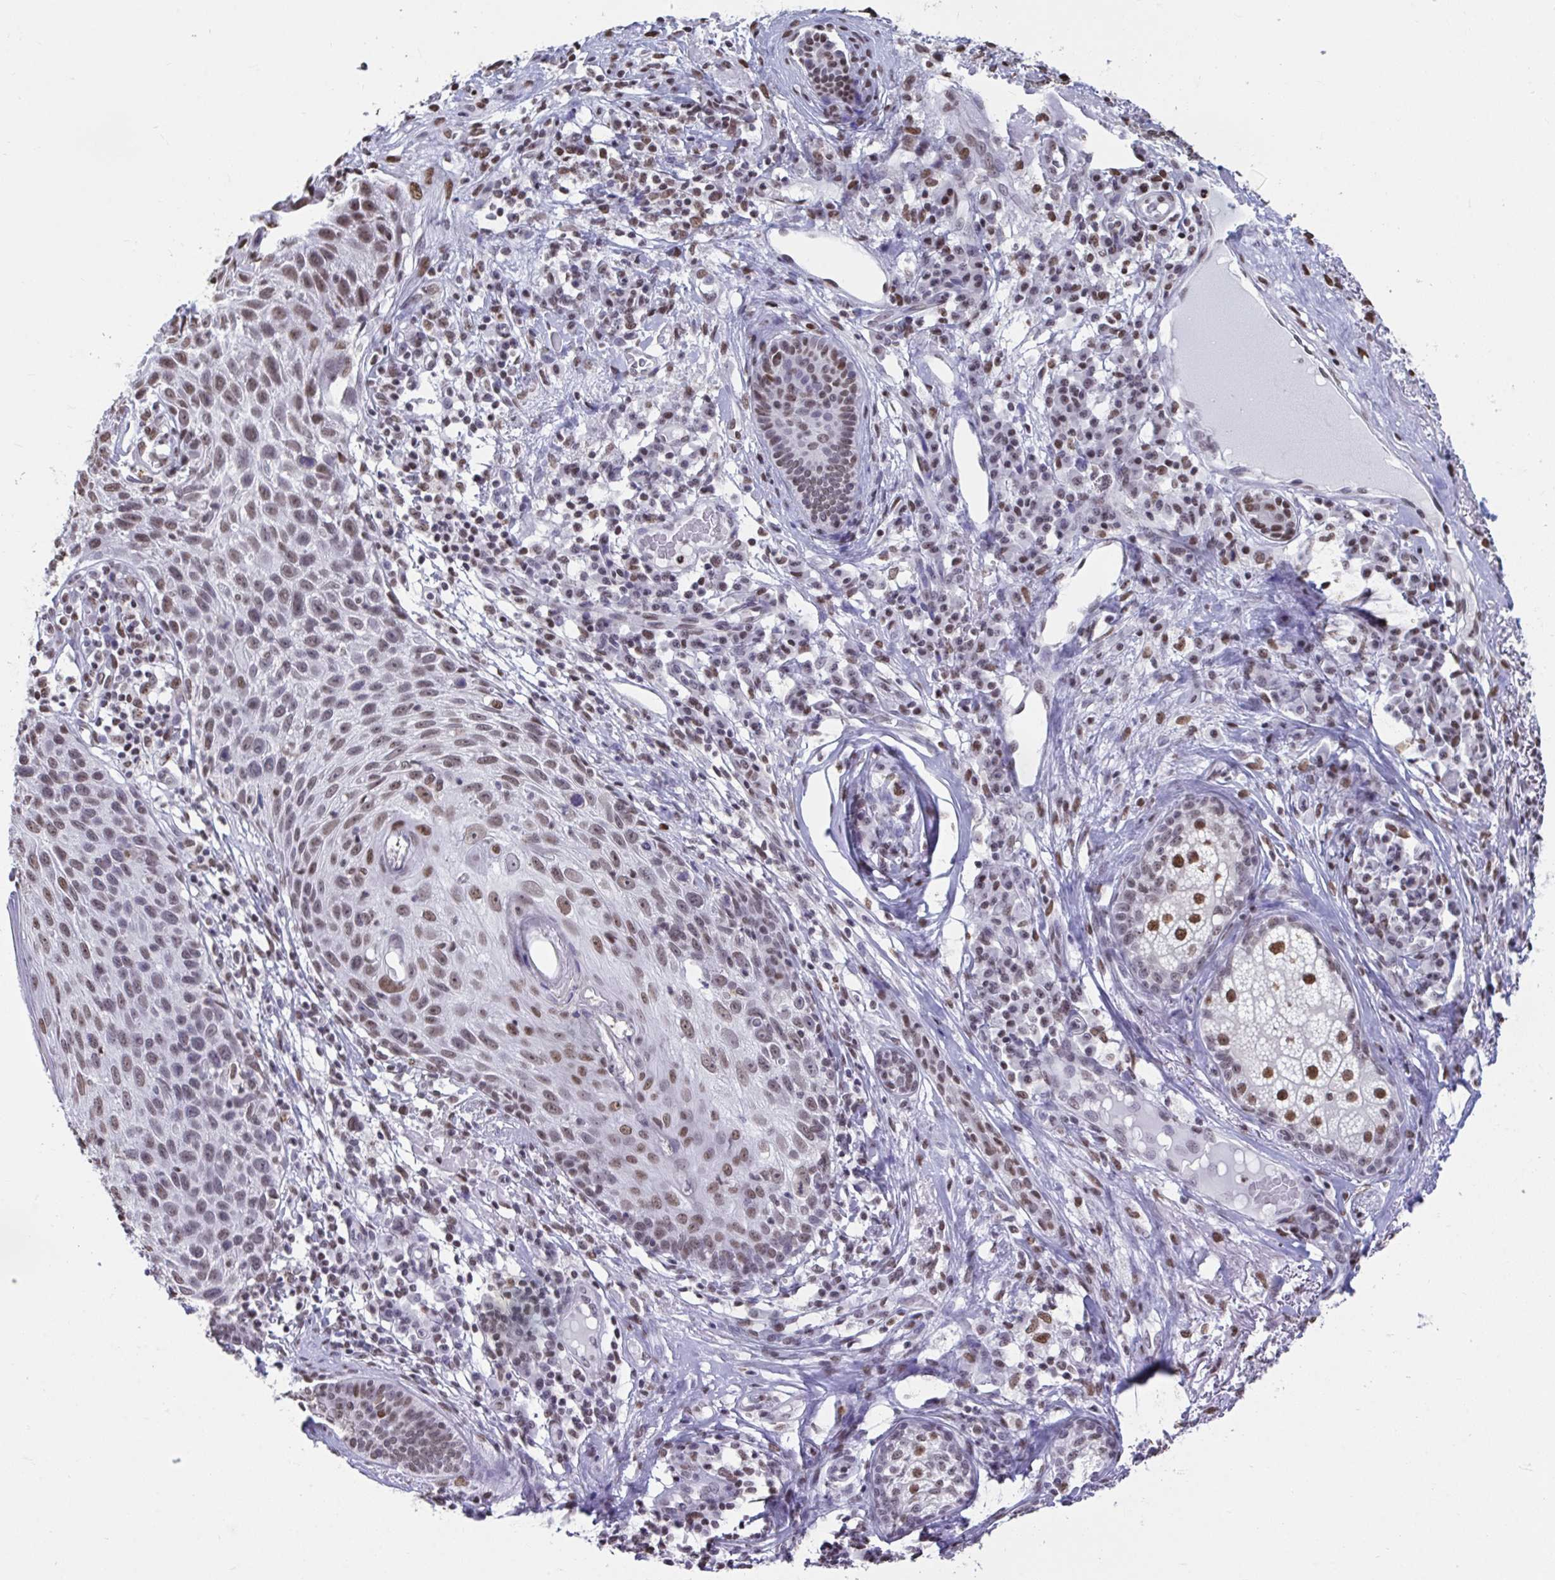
{"staining": {"intensity": "moderate", "quantity": ">75%", "location": "nuclear"}, "tissue": "skin cancer", "cell_type": "Tumor cells", "image_type": "cancer", "snomed": [{"axis": "morphology", "description": "Squamous cell carcinoma, NOS"}, {"axis": "topography", "description": "Skin"}], "caption": "There is medium levels of moderate nuclear positivity in tumor cells of squamous cell carcinoma (skin), as demonstrated by immunohistochemical staining (brown color).", "gene": "HNRNPDL", "patient": {"sex": "female", "age": 87}}